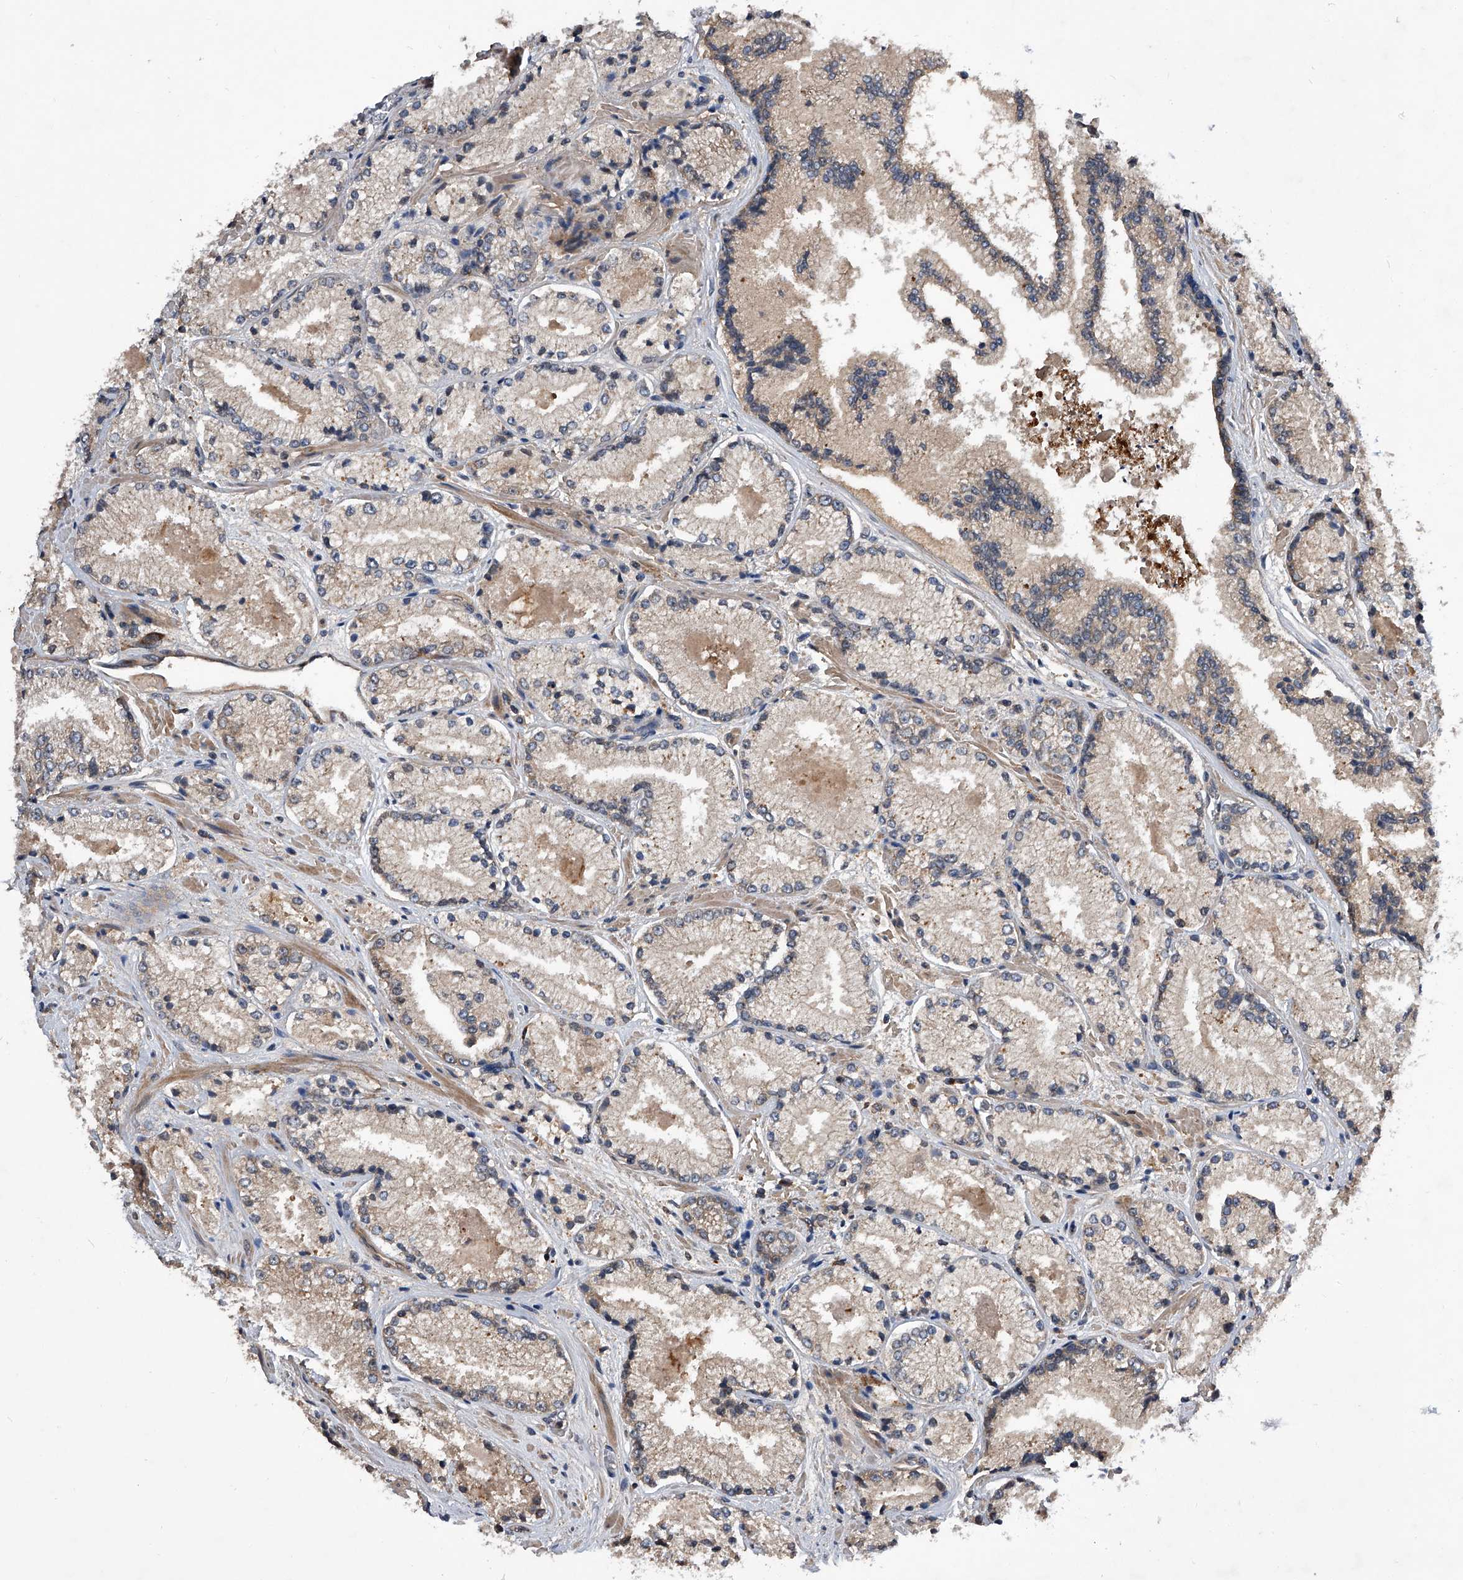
{"staining": {"intensity": "negative", "quantity": "none", "location": "none"}, "tissue": "prostate cancer", "cell_type": "Tumor cells", "image_type": "cancer", "snomed": [{"axis": "morphology", "description": "Adenocarcinoma, High grade"}, {"axis": "topography", "description": "Prostate"}], "caption": "Immunohistochemistry (IHC) micrograph of adenocarcinoma (high-grade) (prostate) stained for a protein (brown), which reveals no staining in tumor cells.", "gene": "ZNF30", "patient": {"sex": "male", "age": 73}}